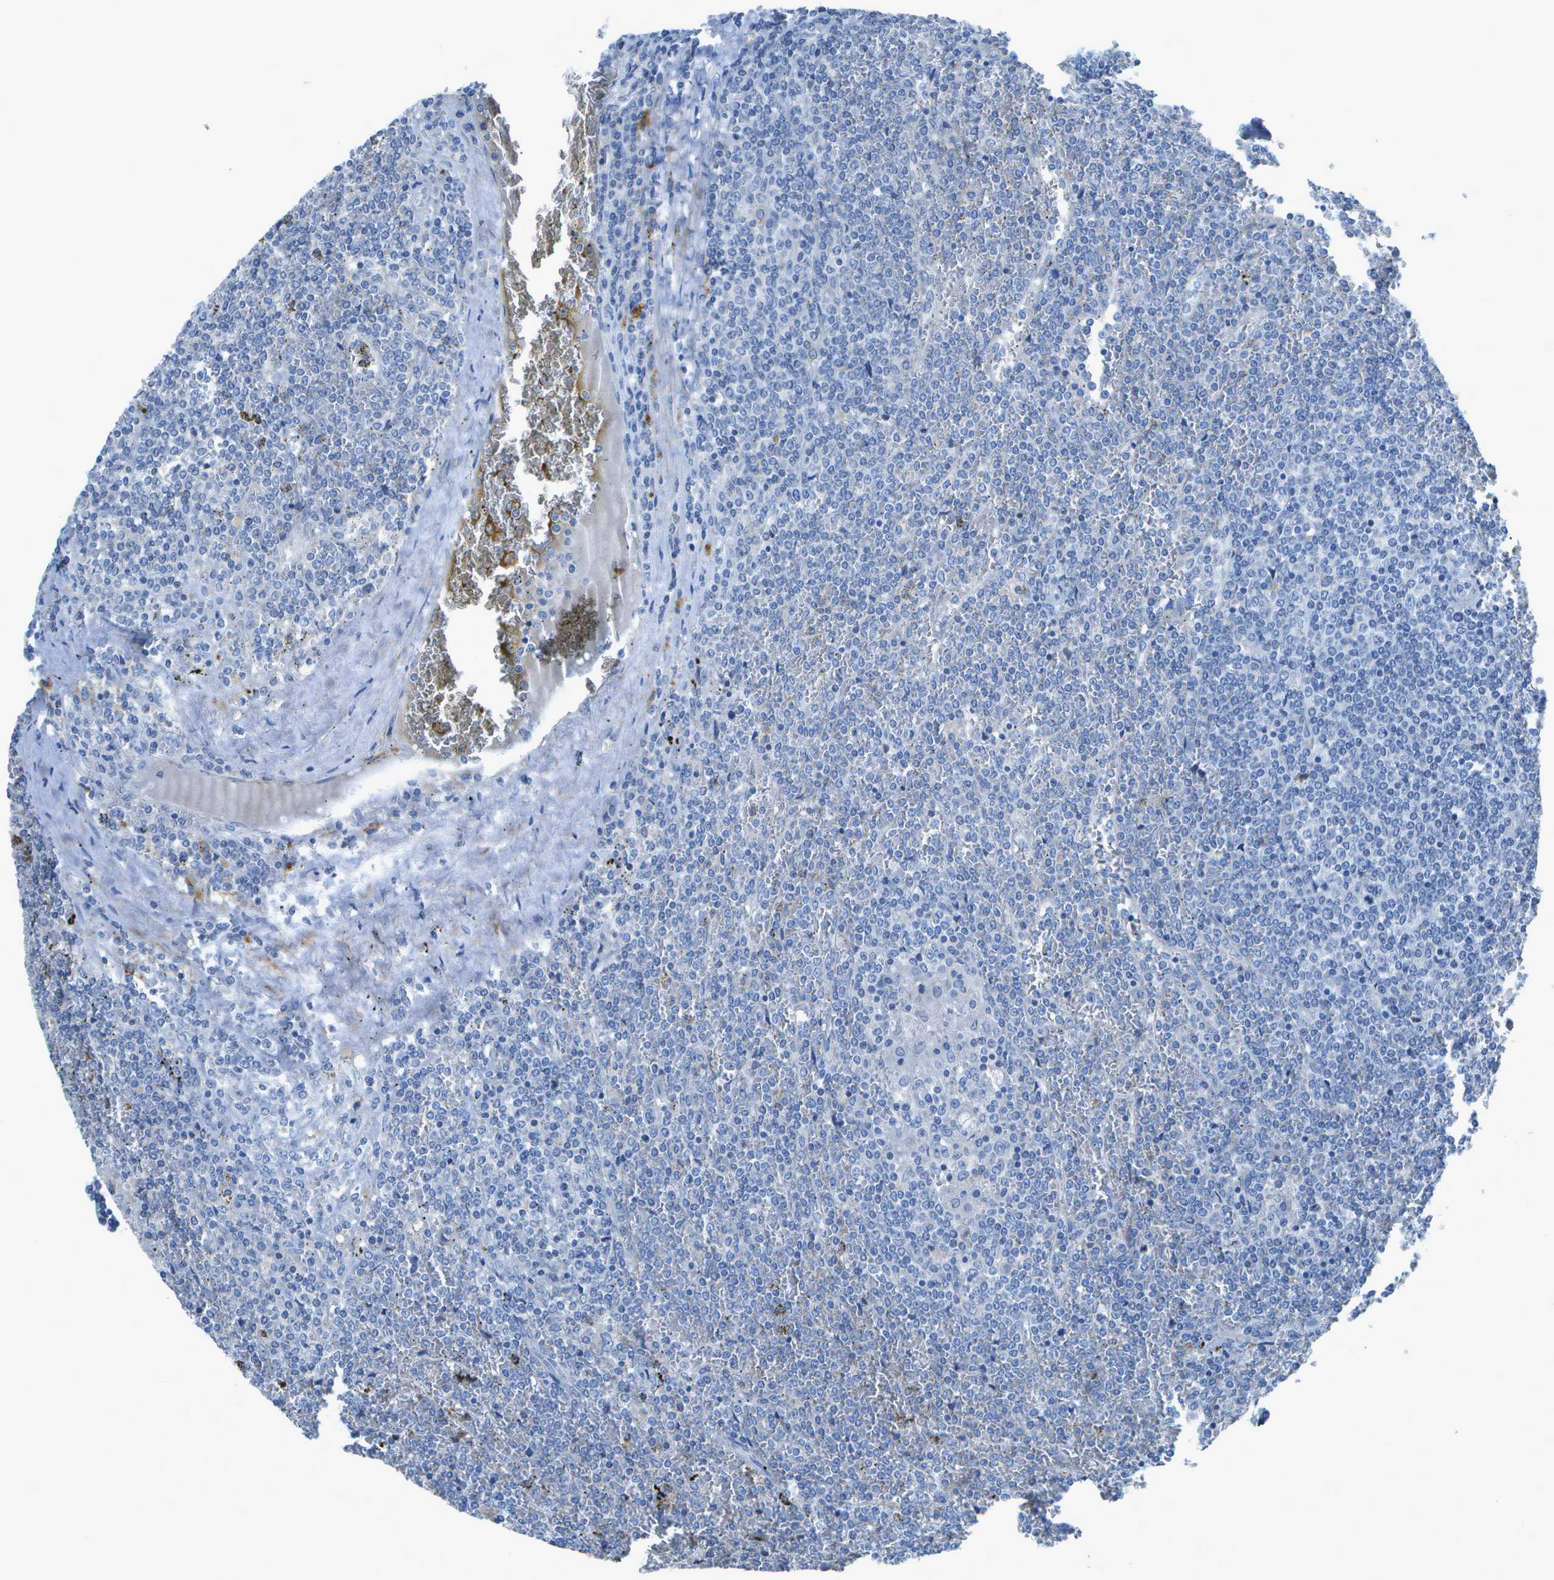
{"staining": {"intensity": "negative", "quantity": "none", "location": "none"}, "tissue": "lymphoma", "cell_type": "Tumor cells", "image_type": "cancer", "snomed": [{"axis": "morphology", "description": "Malignant lymphoma, non-Hodgkin's type, Low grade"}, {"axis": "topography", "description": "Spleen"}], "caption": "Low-grade malignant lymphoma, non-Hodgkin's type was stained to show a protein in brown. There is no significant expression in tumor cells.", "gene": "DCT", "patient": {"sex": "female", "age": 19}}